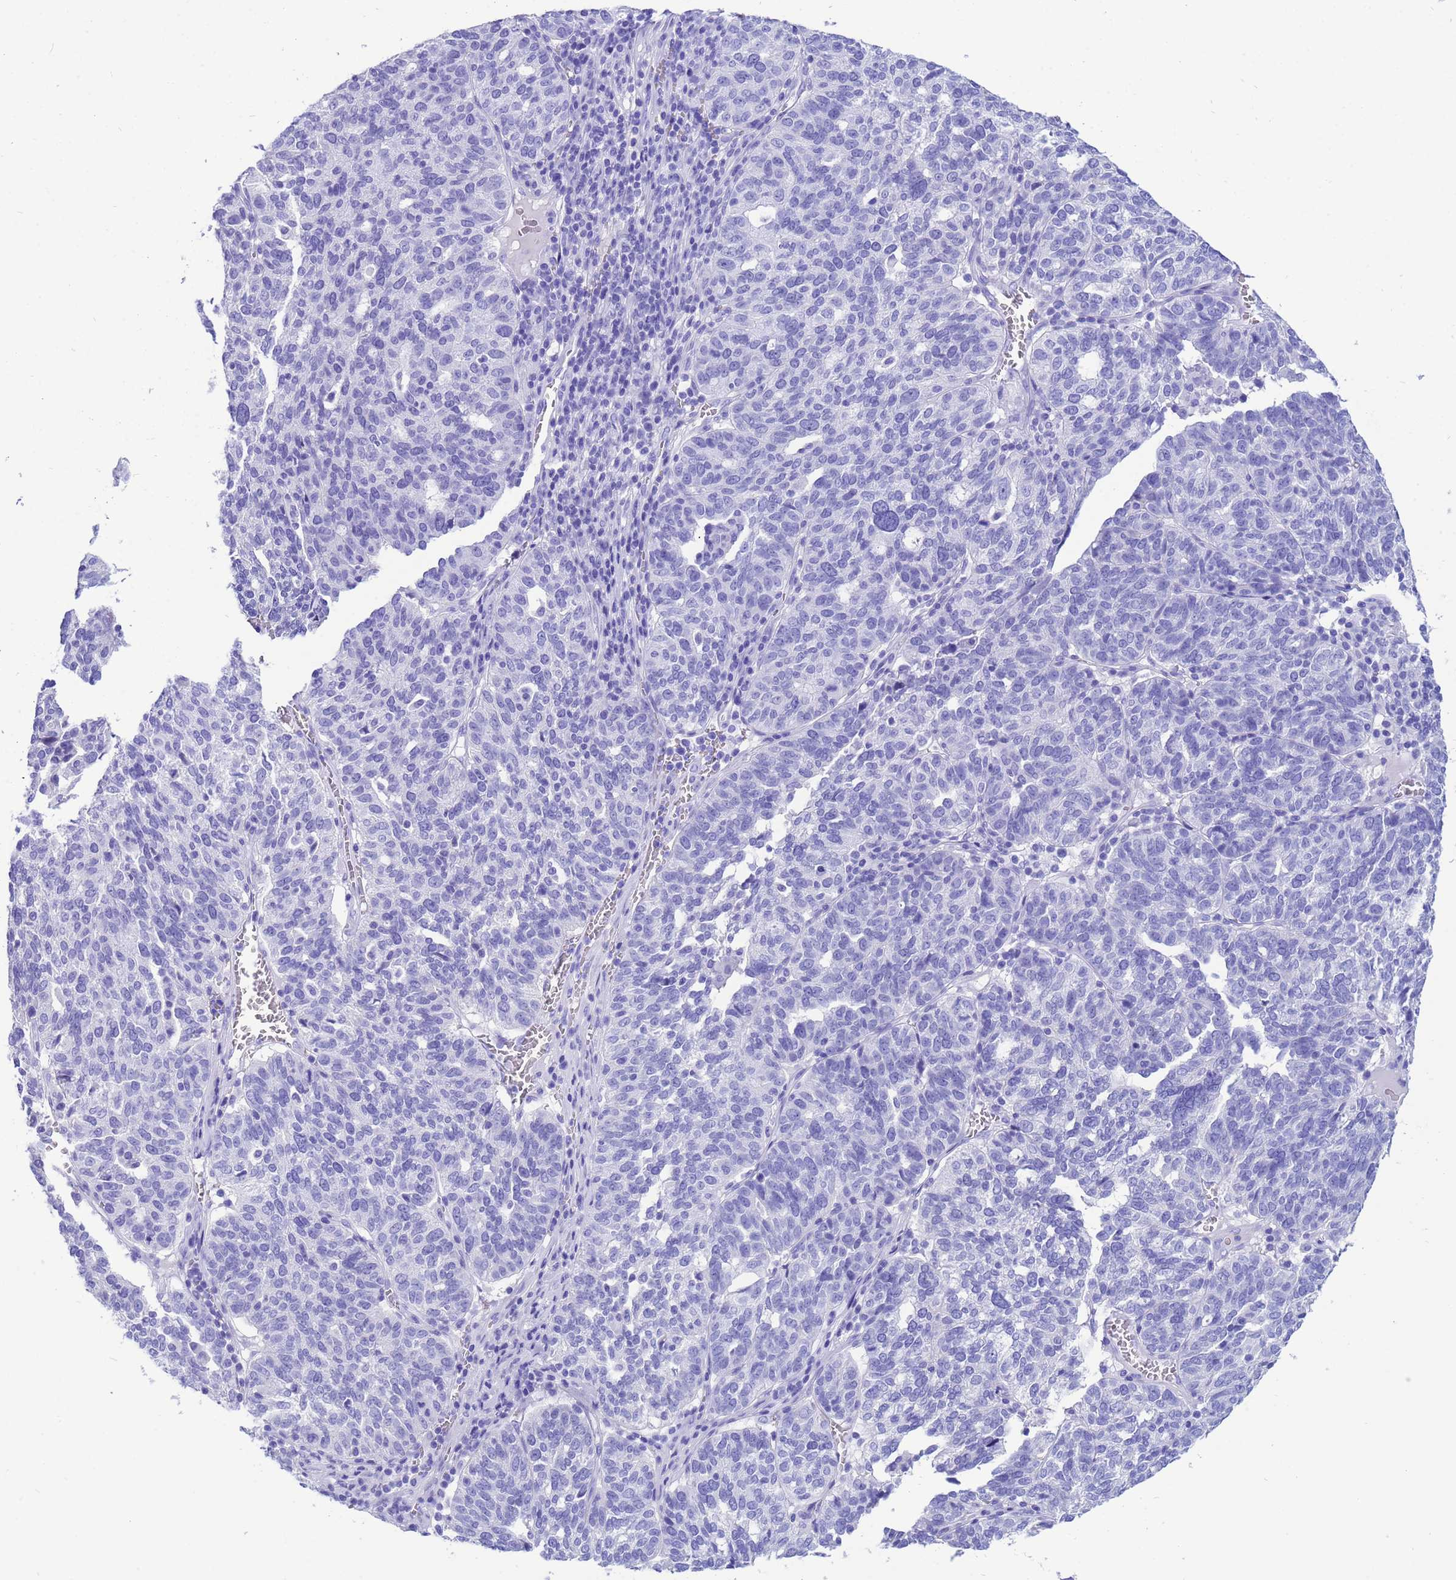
{"staining": {"intensity": "negative", "quantity": "none", "location": "none"}, "tissue": "ovarian cancer", "cell_type": "Tumor cells", "image_type": "cancer", "snomed": [{"axis": "morphology", "description": "Cystadenocarcinoma, serous, NOS"}, {"axis": "topography", "description": "Ovary"}], "caption": "Immunohistochemistry of human ovarian serous cystadenocarcinoma reveals no positivity in tumor cells.", "gene": "AKR1C2", "patient": {"sex": "female", "age": 59}}